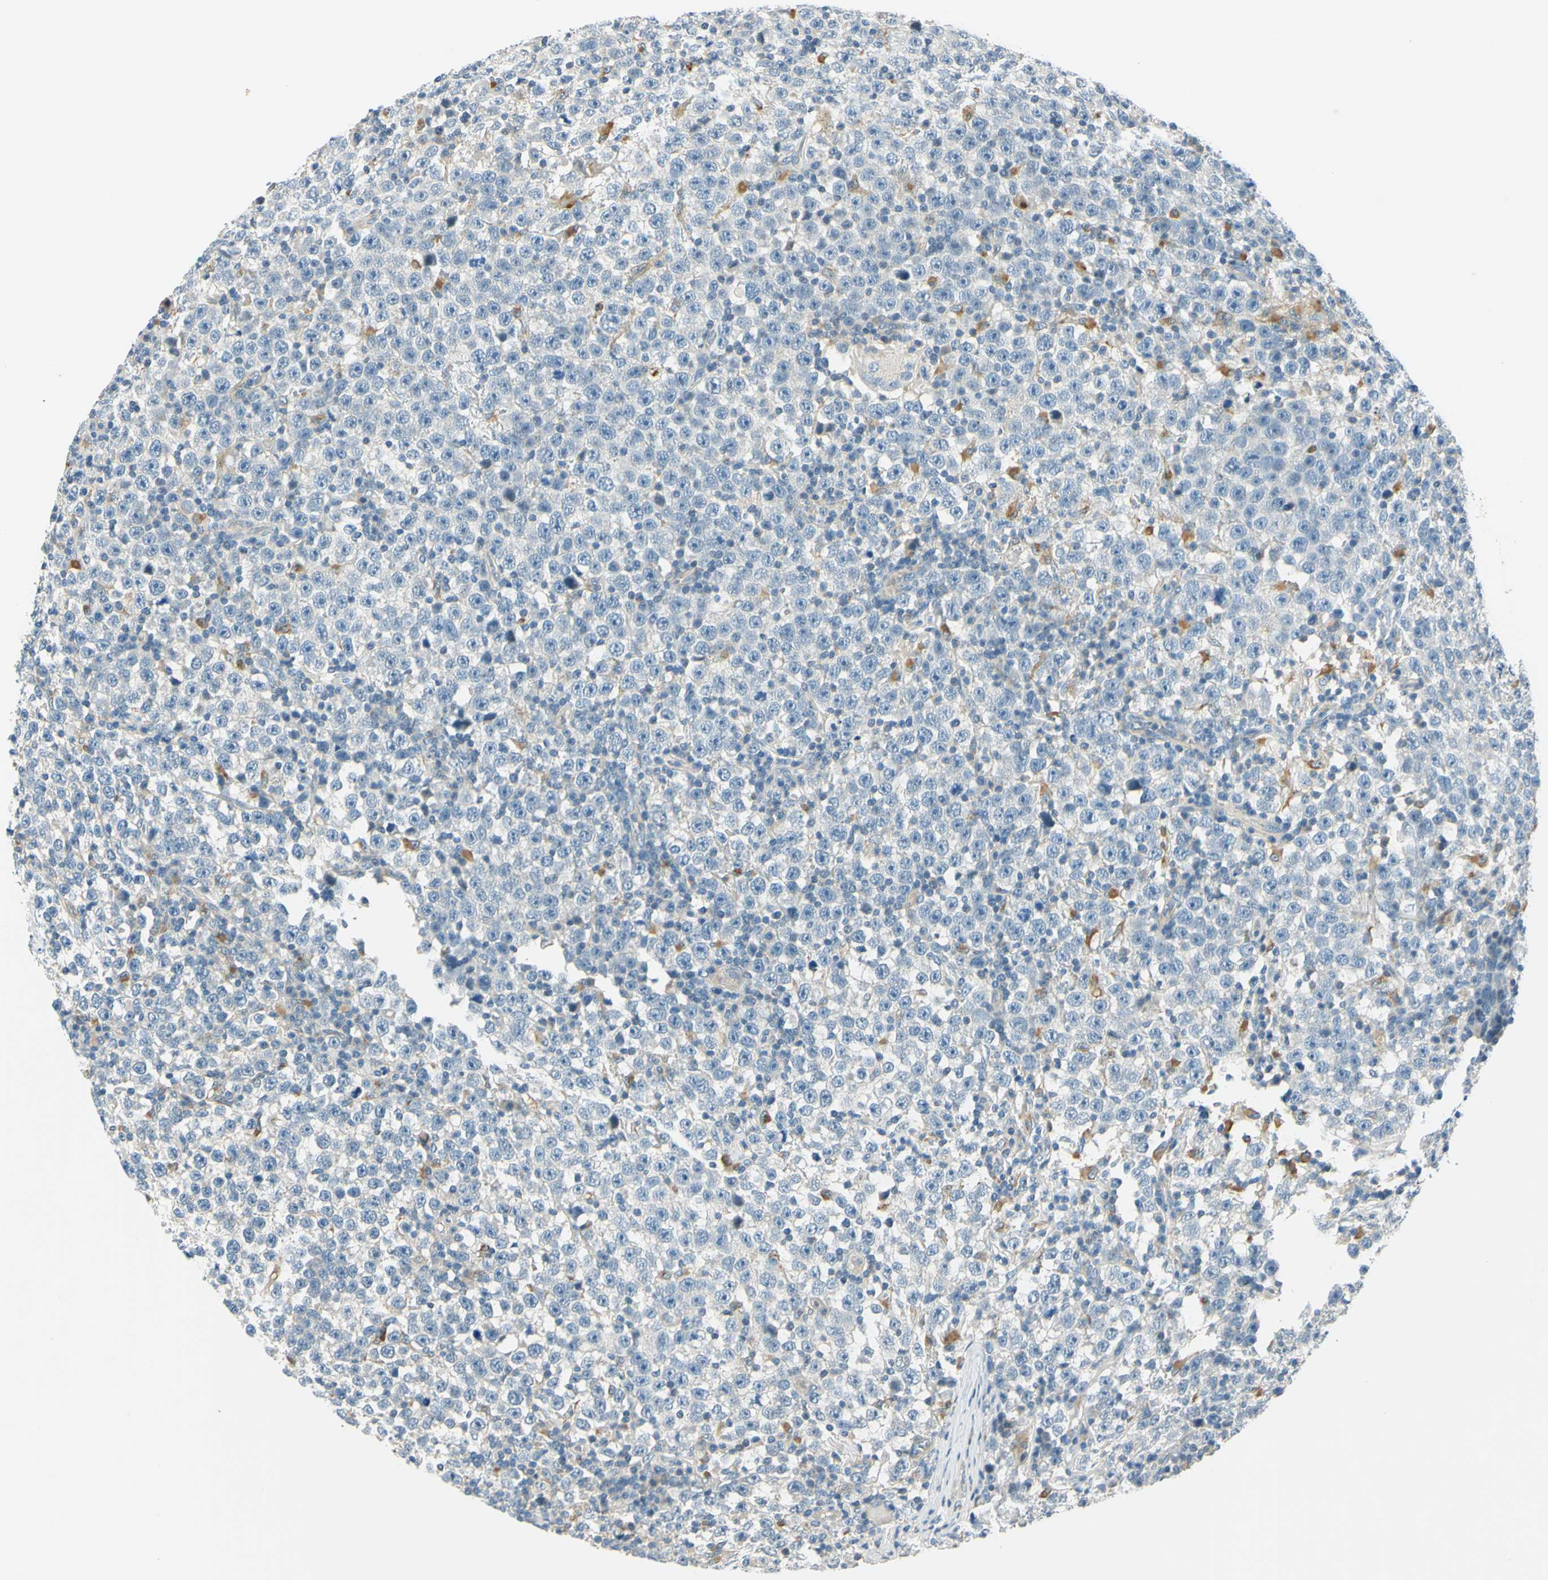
{"staining": {"intensity": "negative", "quantity": "none", "location": "none"}, "tissue": "testis cancer", "cell_type": "Tumor cells", "image_type": "cancer", "snomed": [{"axis": "morphology", "description": "Seminoma, NOS"}, {"axis": "topography", "description": "Testis"}], "caption": "Histopathology image shows no protein expression in tumor cells of testis cancer tissue.", "gene": "LAMA3", "patient": {"sex": "male", "age": 43}}